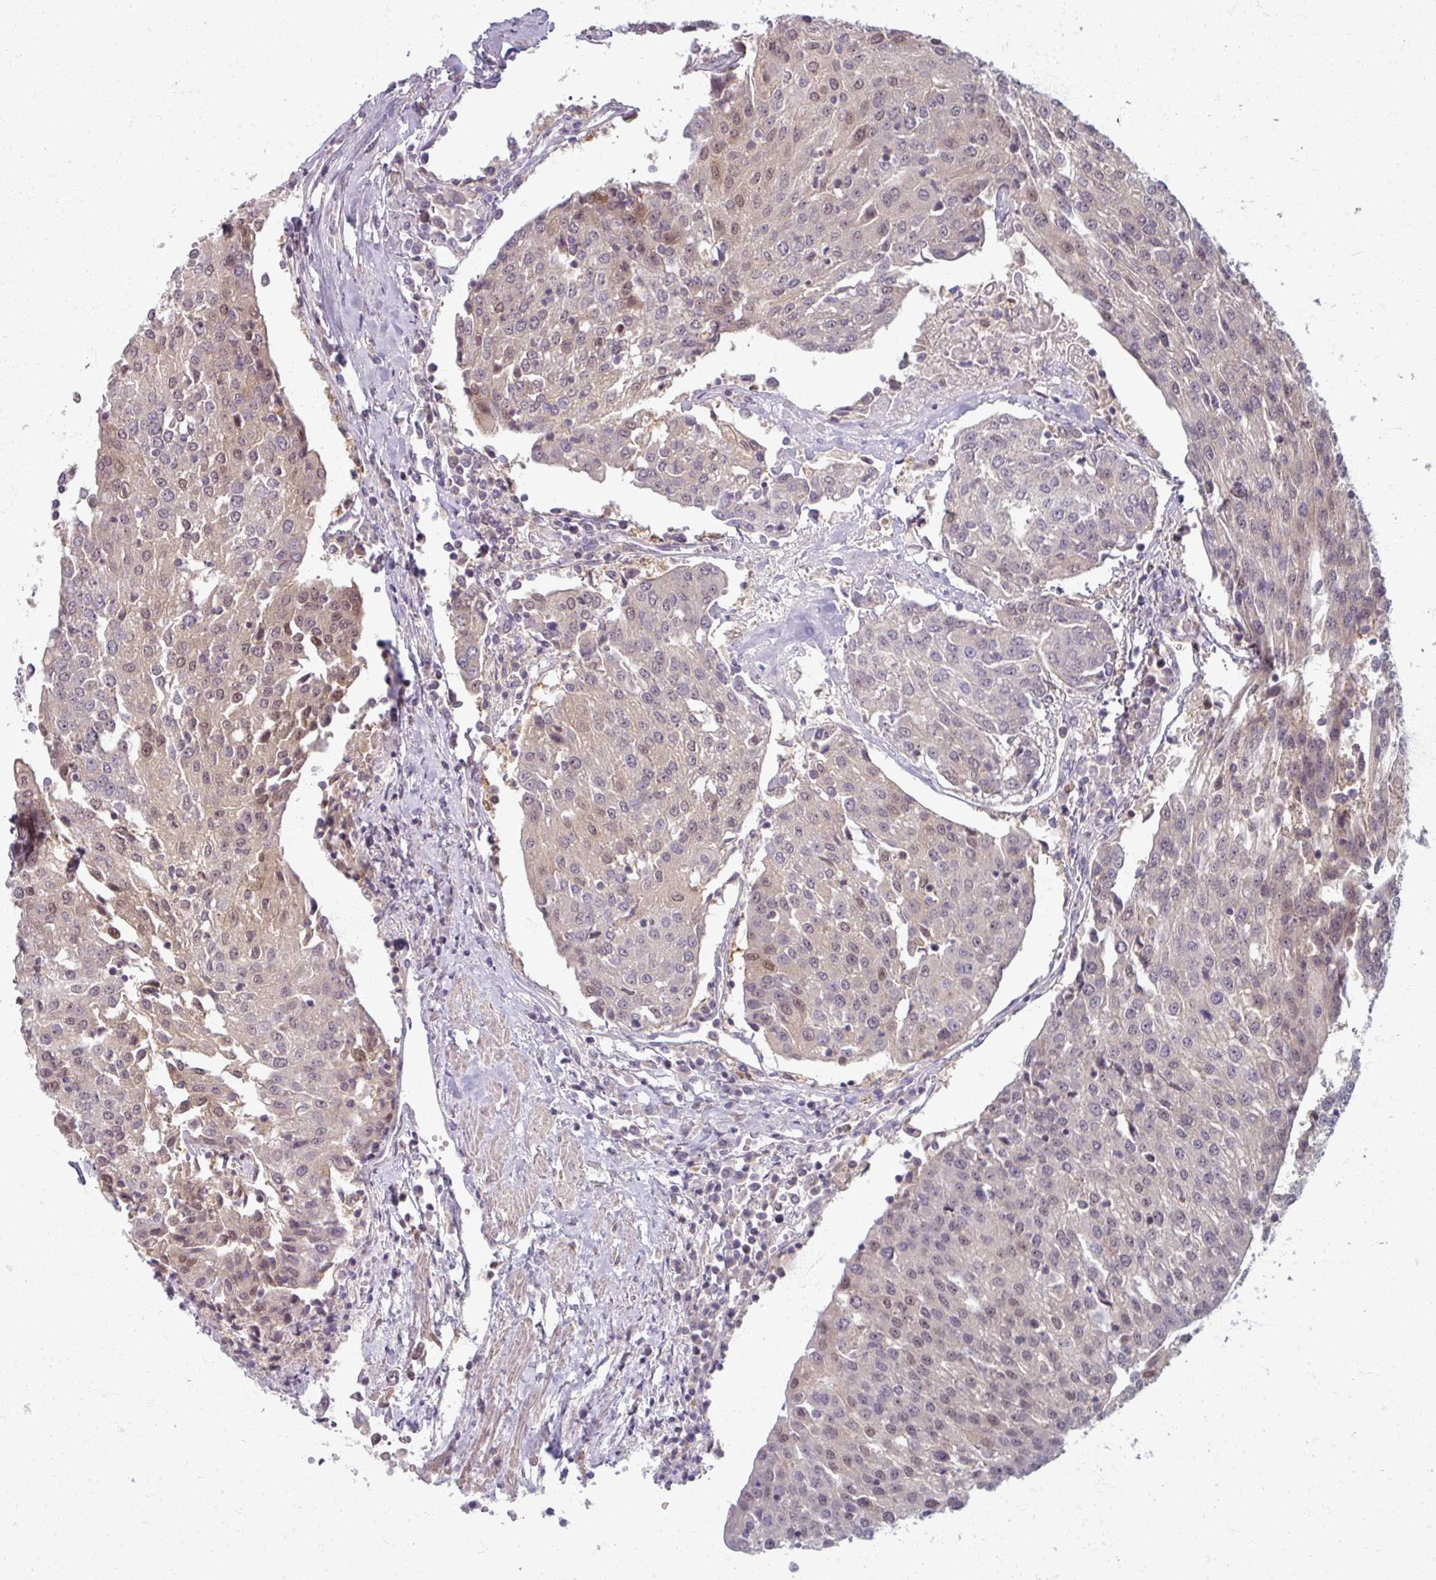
{"staining": {"intensity": "weak", "quantity": "<25%", "location": "cytoplasmic/membranous,nuclear"}, "tissue": "urothelial cancer", "cell_type": "Tumor cells", "image_type": "cancer", "snomed": [{"axis": "morphology", "description": "Urothelial carcinoma, High grade"}, {"axis": "topography", "description": "Urinary bladder"}], "caption": "The image displays no significant expression in tumor cells of urothelial cancer.", "gene": "TTLL7", "patient": {"sex": "female", "age": 85}}